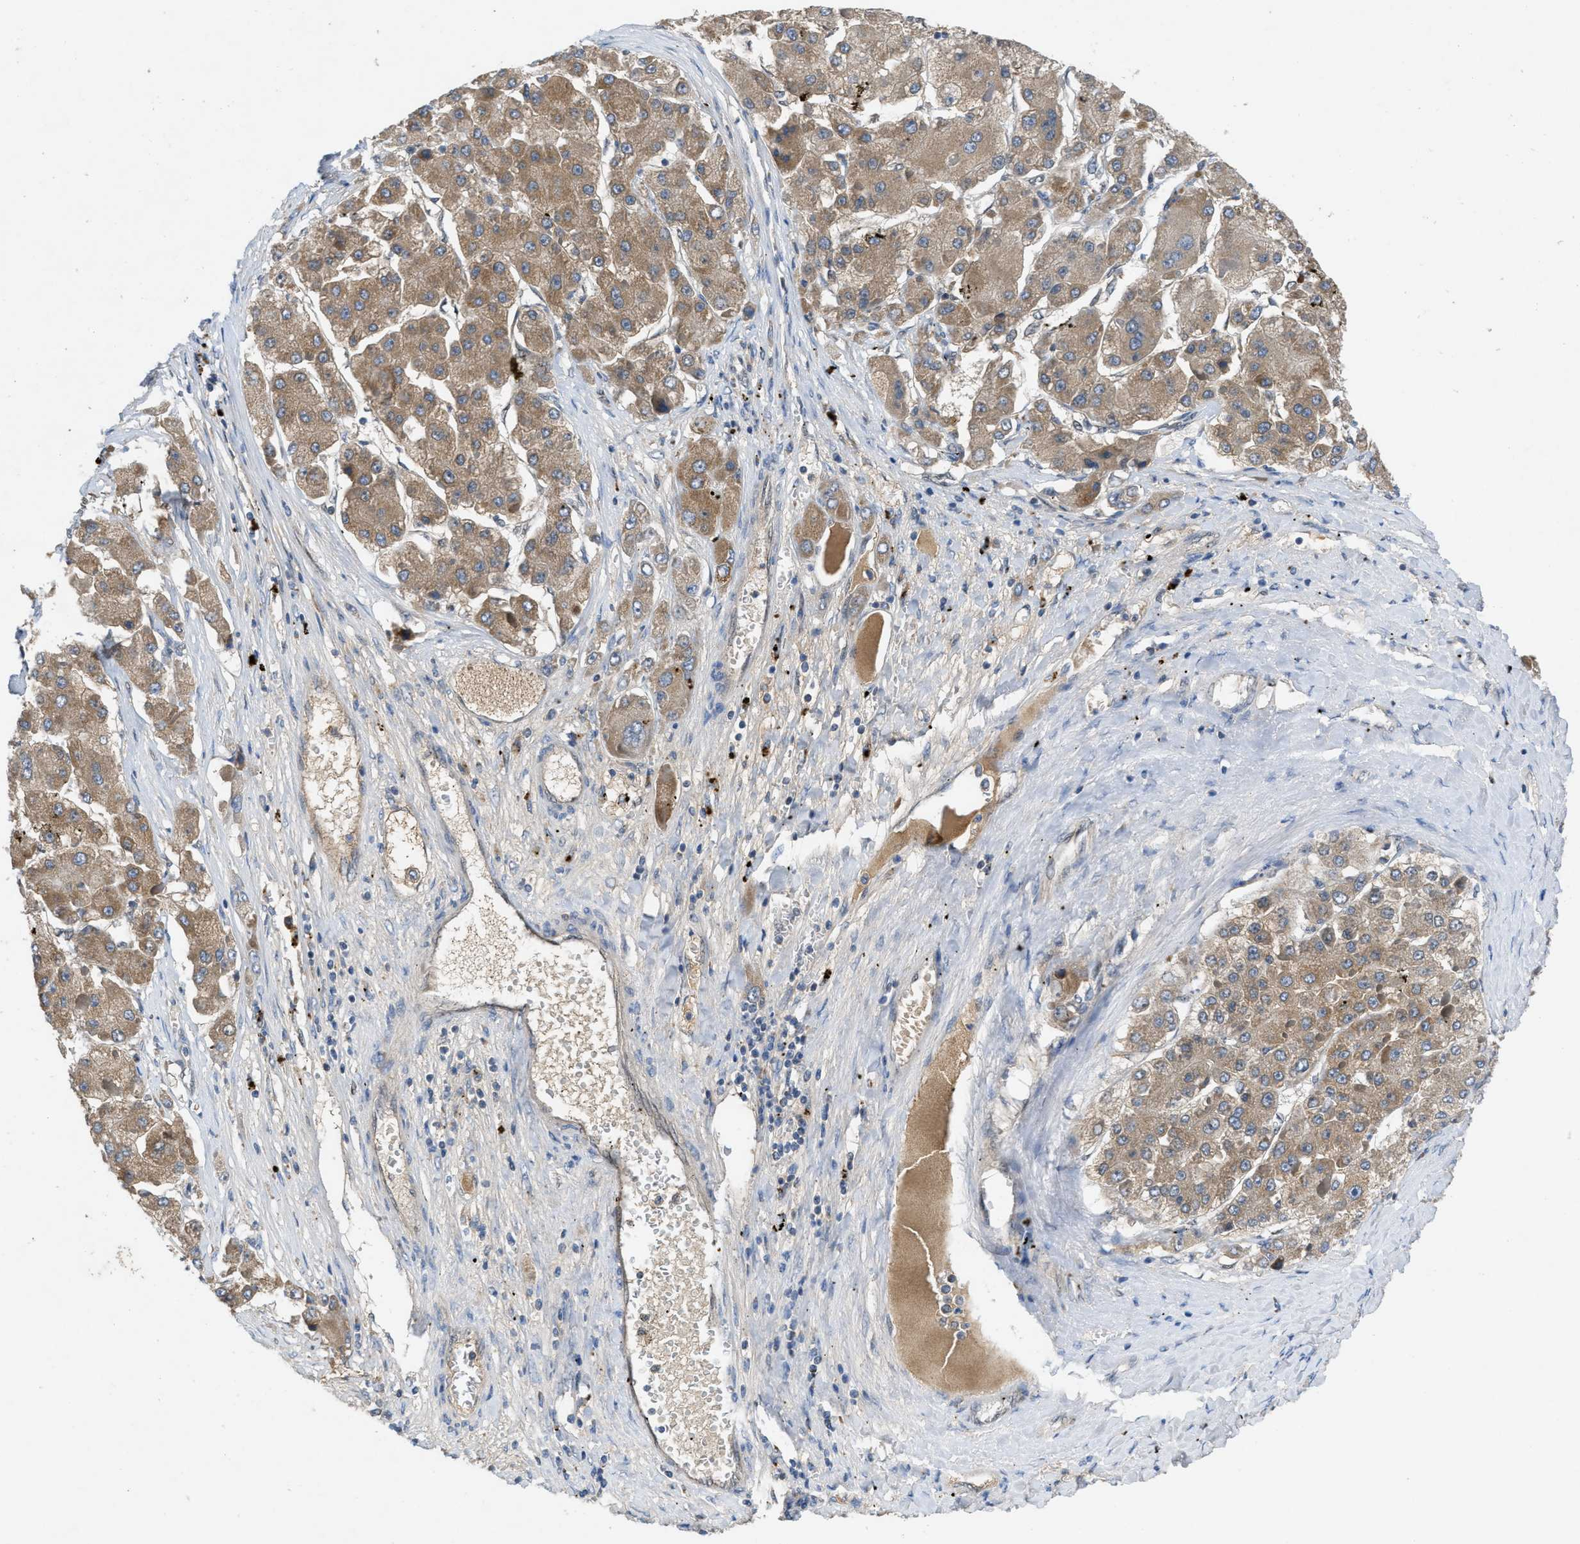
{"staining": {"intensity": "moderate", "quantity": ">75%", "location": "cytoplasmic/membranous"}, "tissue": "liver cancer", "cell_type": "Tumor cells", "image_type": "cancer", "snomed": [{"axis": "morphology", "description": "Carcinoma, Hepatocellular, NOS"}, {"axis": "topography", "description": "Liver"}], "caption": "Human liver cancer stained with a brown dye shows moderate cytoplasmic/membranous positive positivity in about >75% of tumor cells.", "gene": "PNKD", "patient": {"sex": "female", "age": 73}}